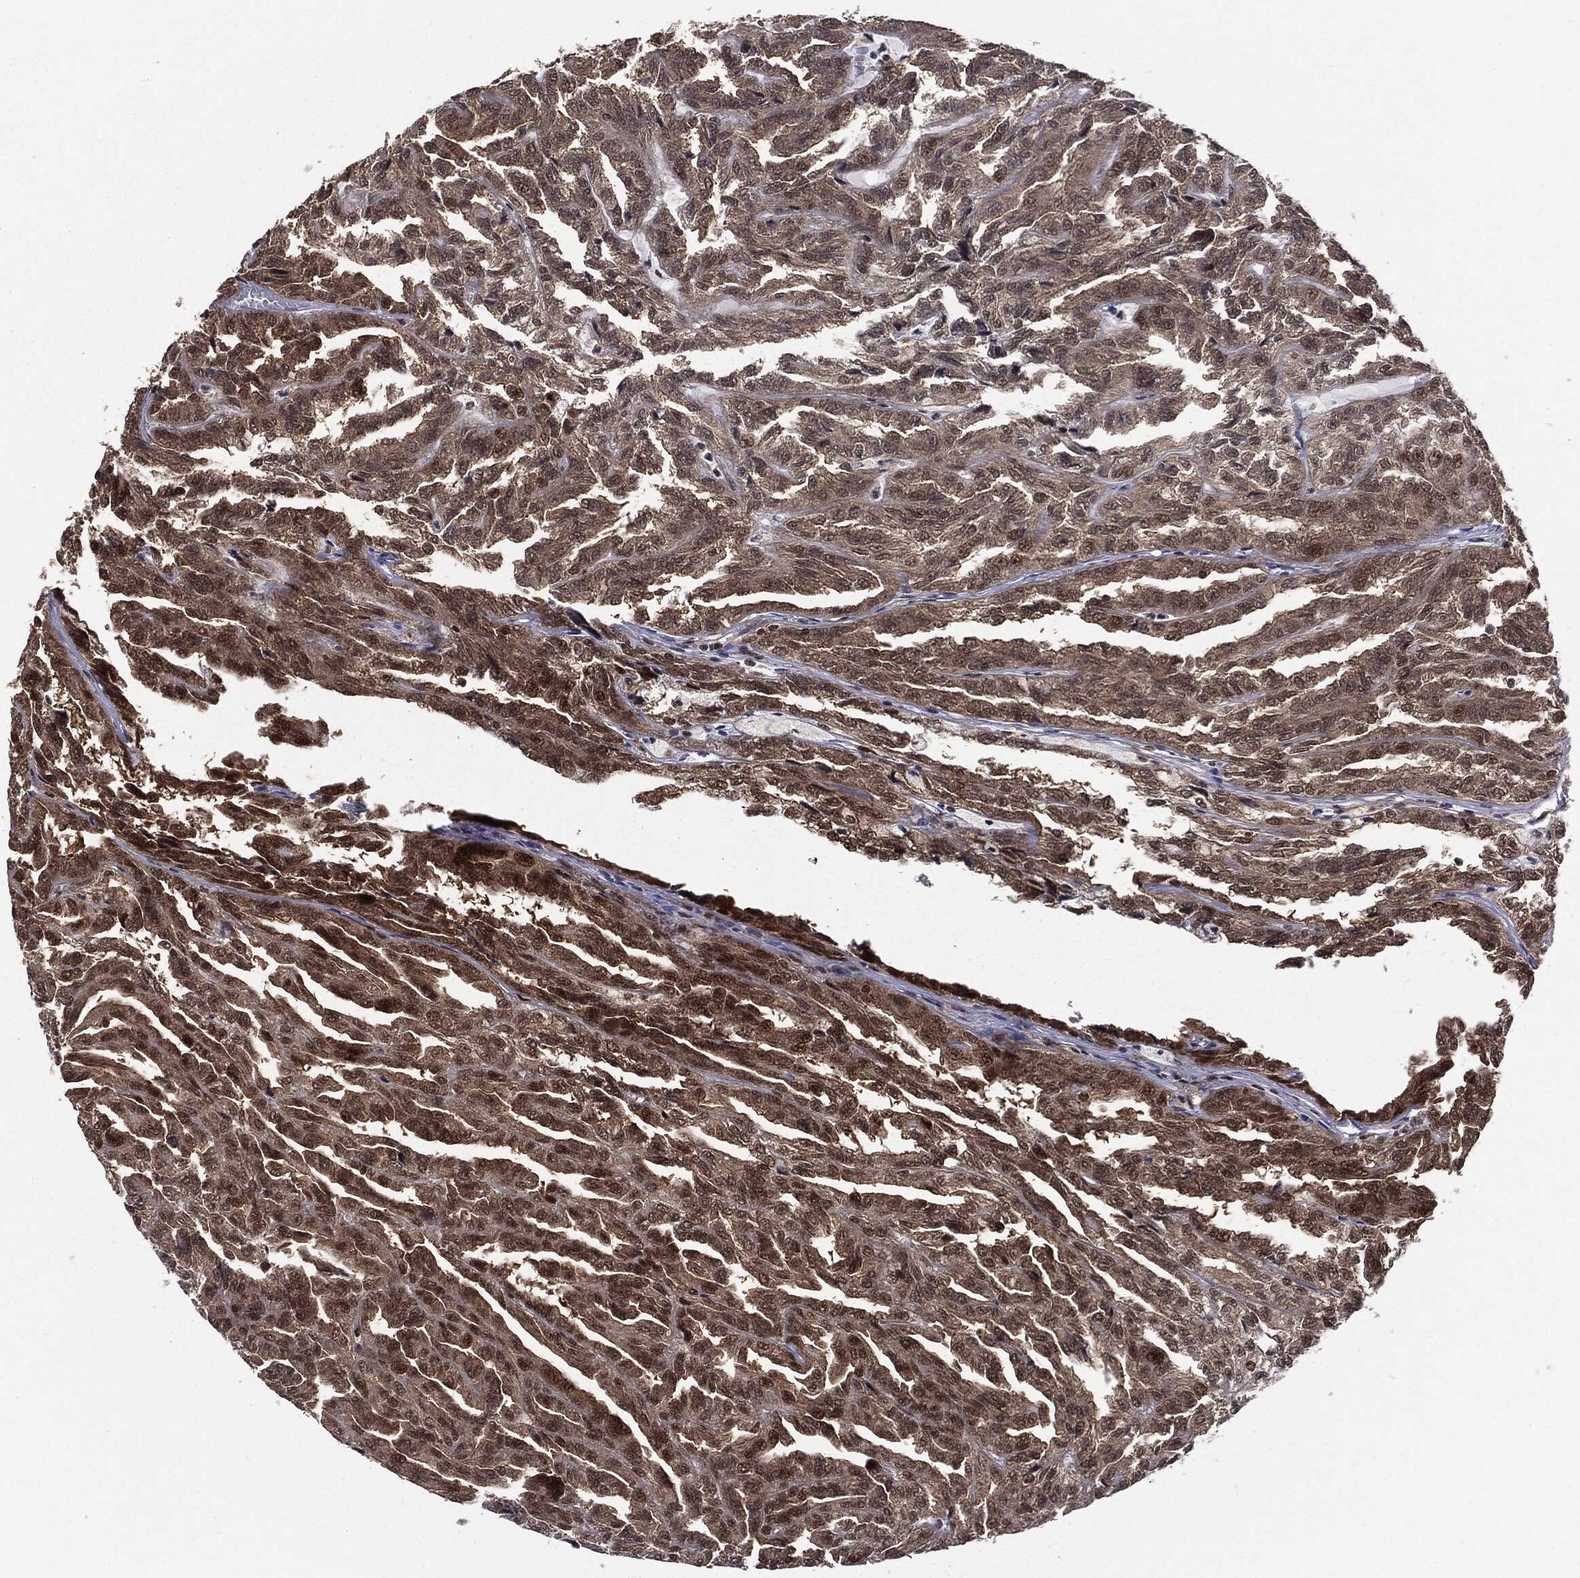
{"staining": {"intensity": "moderate", "quantity": "25%-75%", "location": "cytoplasmic/membranous,nuclear"}, "tissue": "renal cancer", "cell_type": "Tumor cells", "image_type": "cancer", "snomed": [{"axis": "morphology", "description": "Adenocarcinoma, NOS"}, {"axis": "topography", "description": "Kidney"}], "caption": "Brown immunohistochemical staining in human renal cancer reveals moderate cytoplasmic/membranous and nuclear staining in approximately 25%-75% of tumor cells.", "gene": "PTPA", "patient": {"sex": "male", "age": 79}}